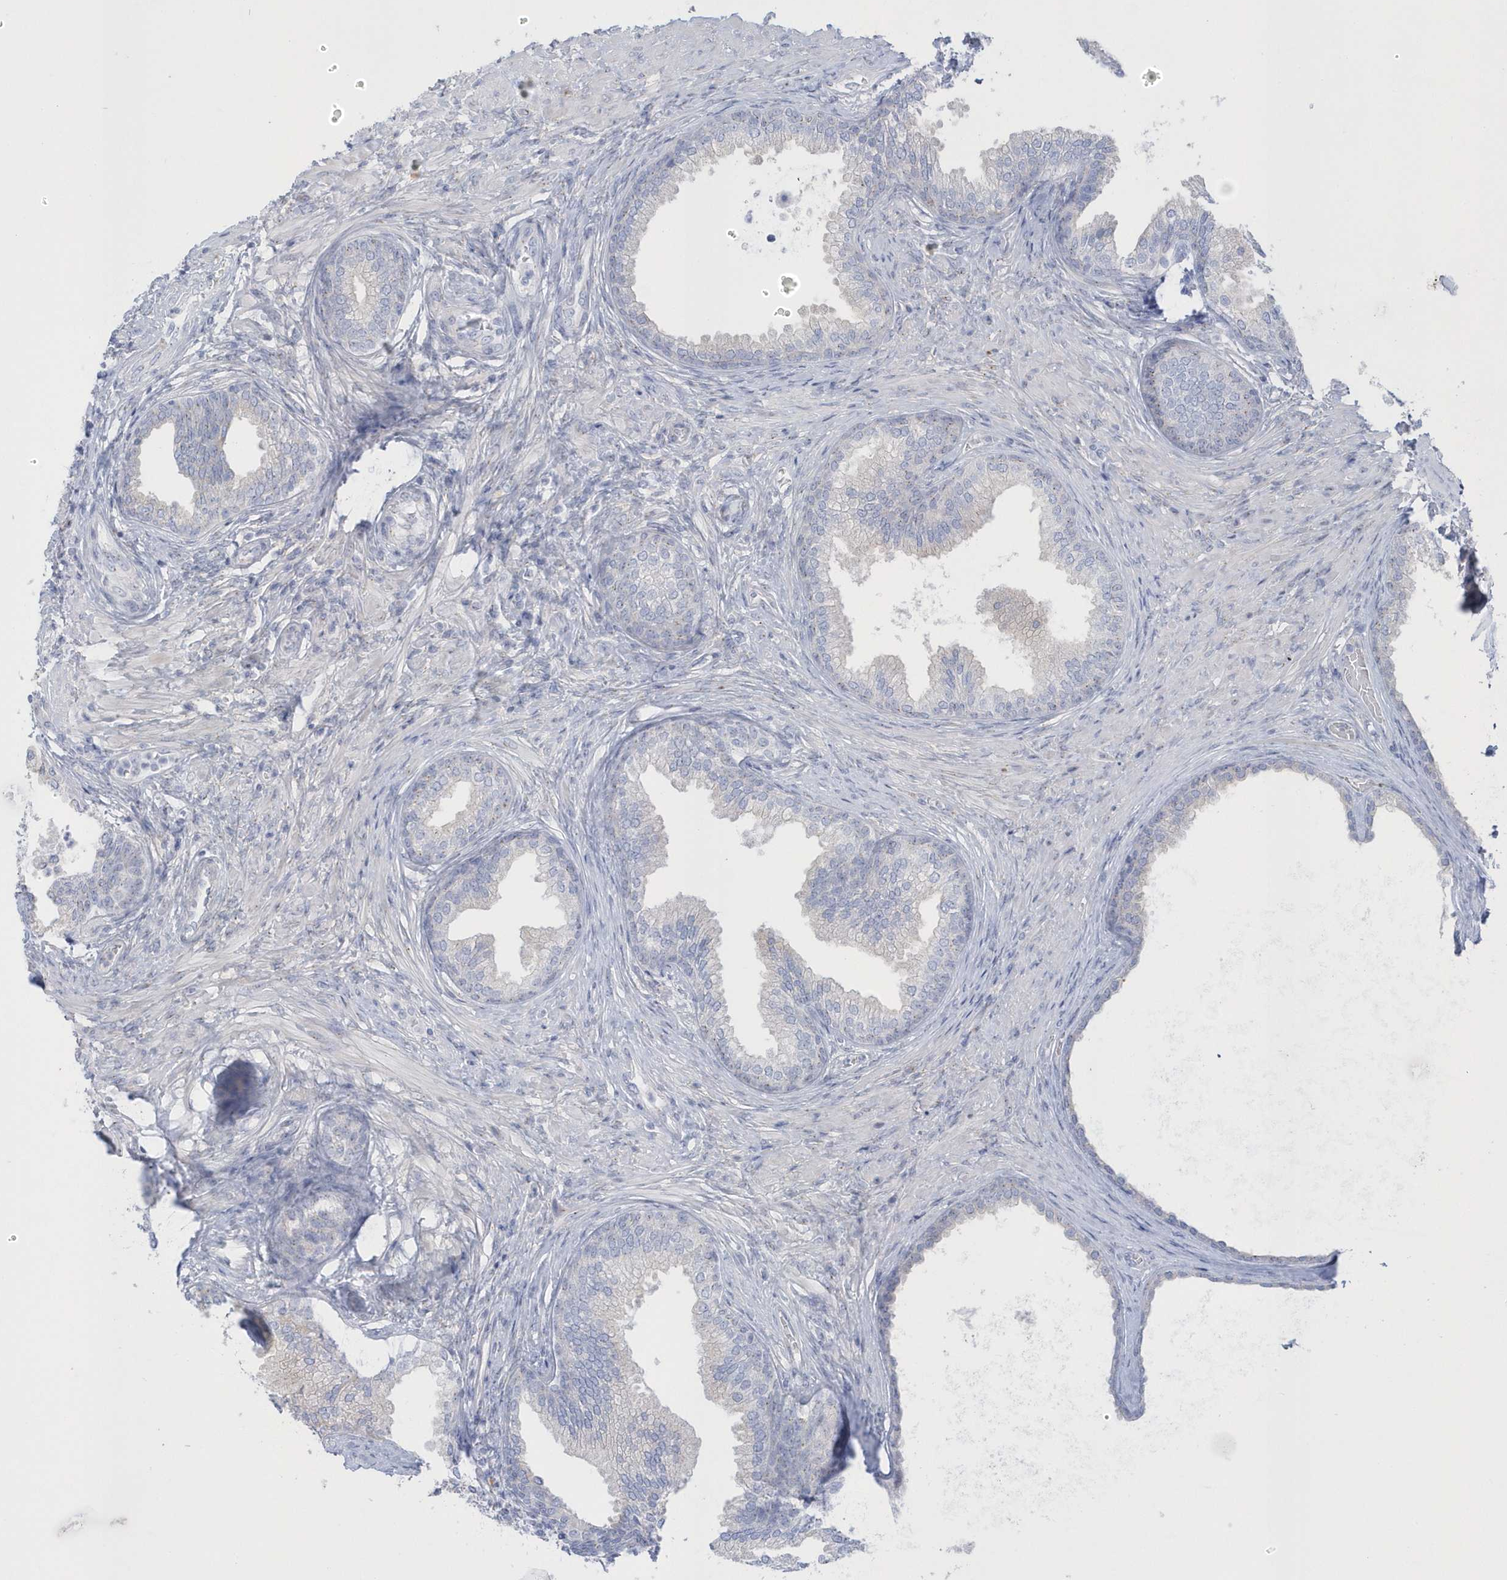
{"staining": {"intensity": "negative", "quantity": "none", "location": "none"}, "tissue": "prostate", "cell_type": "Glandular cells", "image_type": "normal", "snomed": [{"axis": "morphology", "description": "Normal tissue, NOS"}, {"axis": "topography", "description": "Prostate"}], "caption": "Normal prostate was stained to show a protein in brown. There is no significant expression in glandular cells.", "gene": "SEMA3D", "patient": {"sex": "male", "age": 76}}